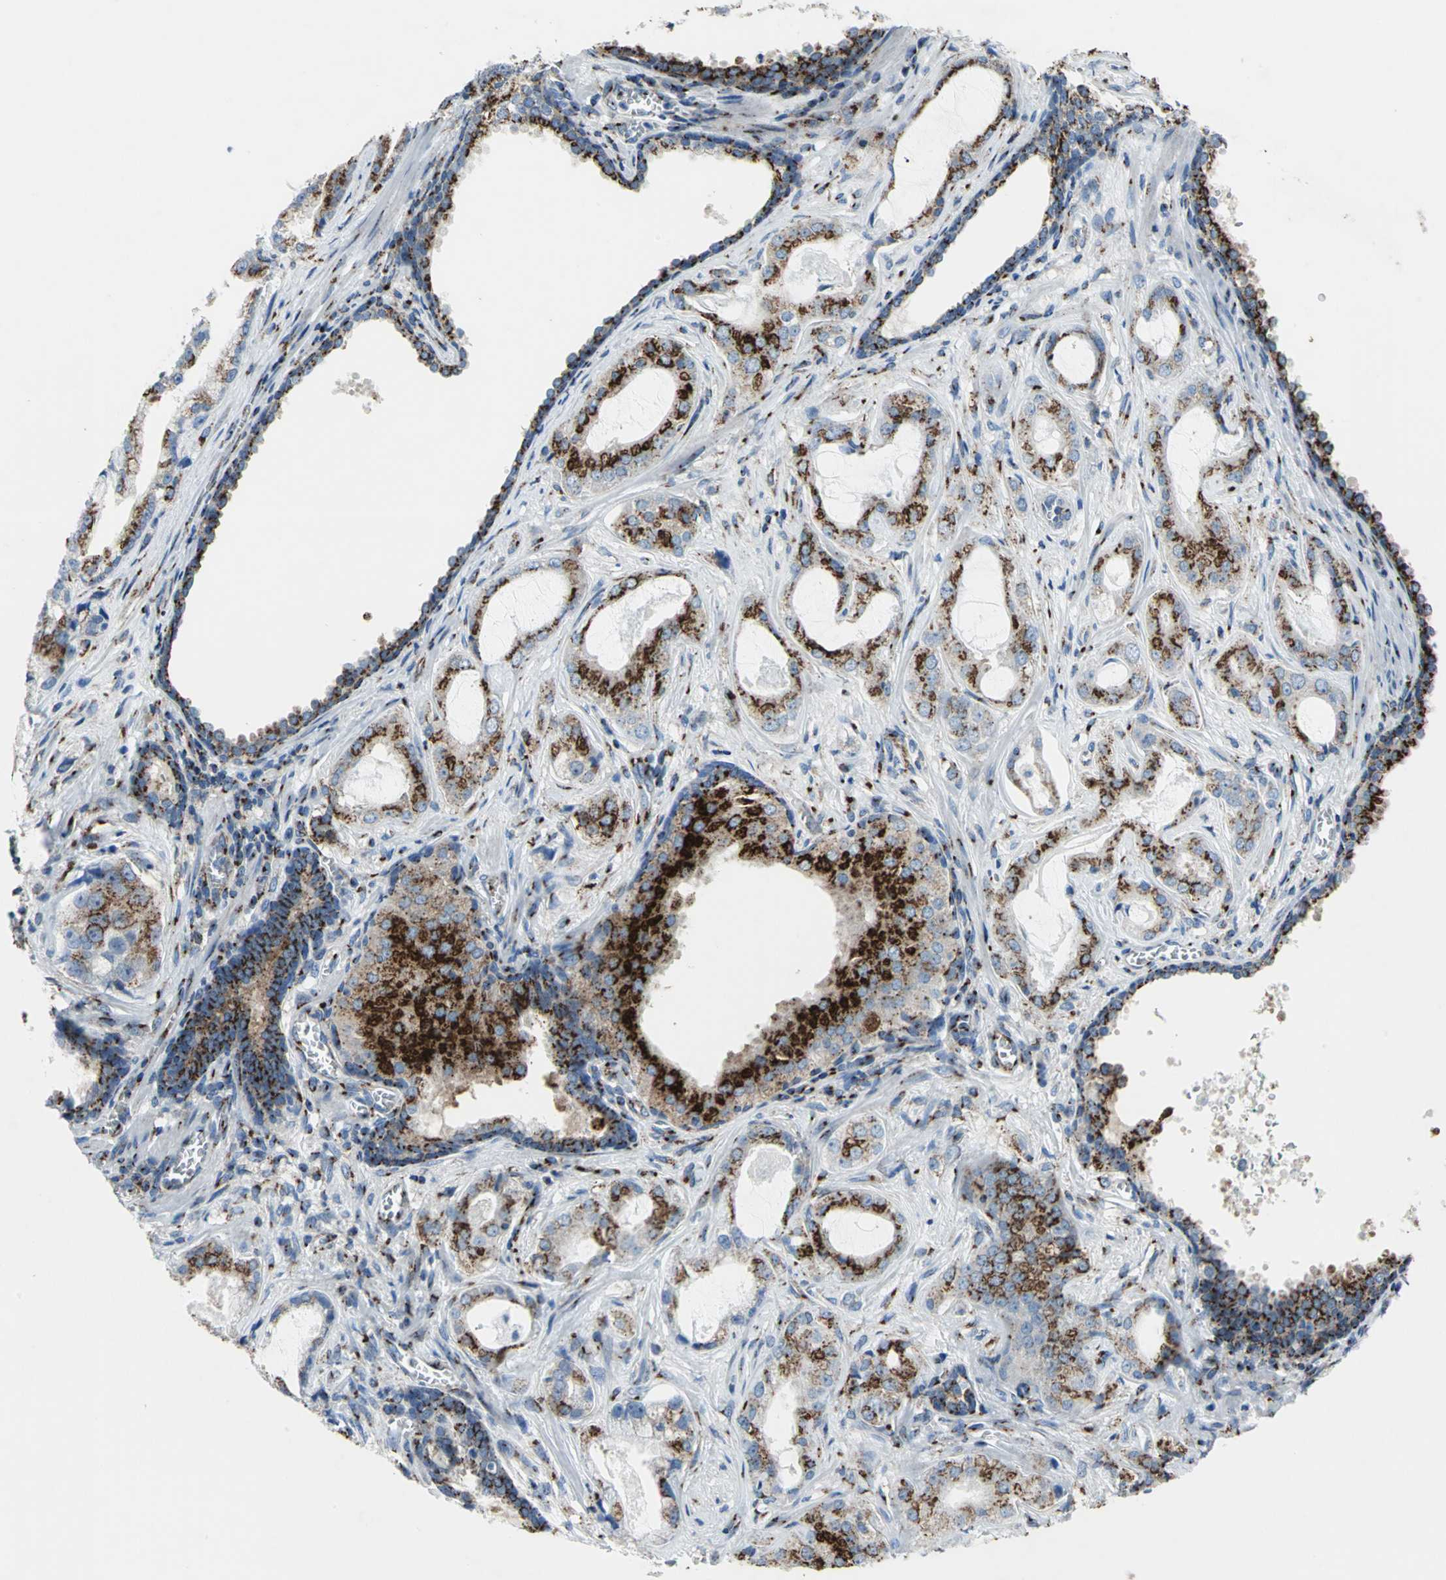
{"staining": {"intensity": "strong", "quantity": ">75%", "location": "cytoplasmic/membranous"}, "tissue": "prostate cancer", "cell_type": "Tumor cells", "image_type": "cancer", "snomed": [{"axis": "morphology", "description": "Adenocarcinoma, Low grade"}, {"axis": "topography", "description": "Prostate"}], "caption": "This is an image of immunohistochemistry (IHC) staining of prostate cancer (adenocarcinoma (low-grade)), which shows strong staining in the cytoplasmic/membranous of tumor cells.", "gene": "GPR3", "patient": {"sex": "male", "age": 59}}